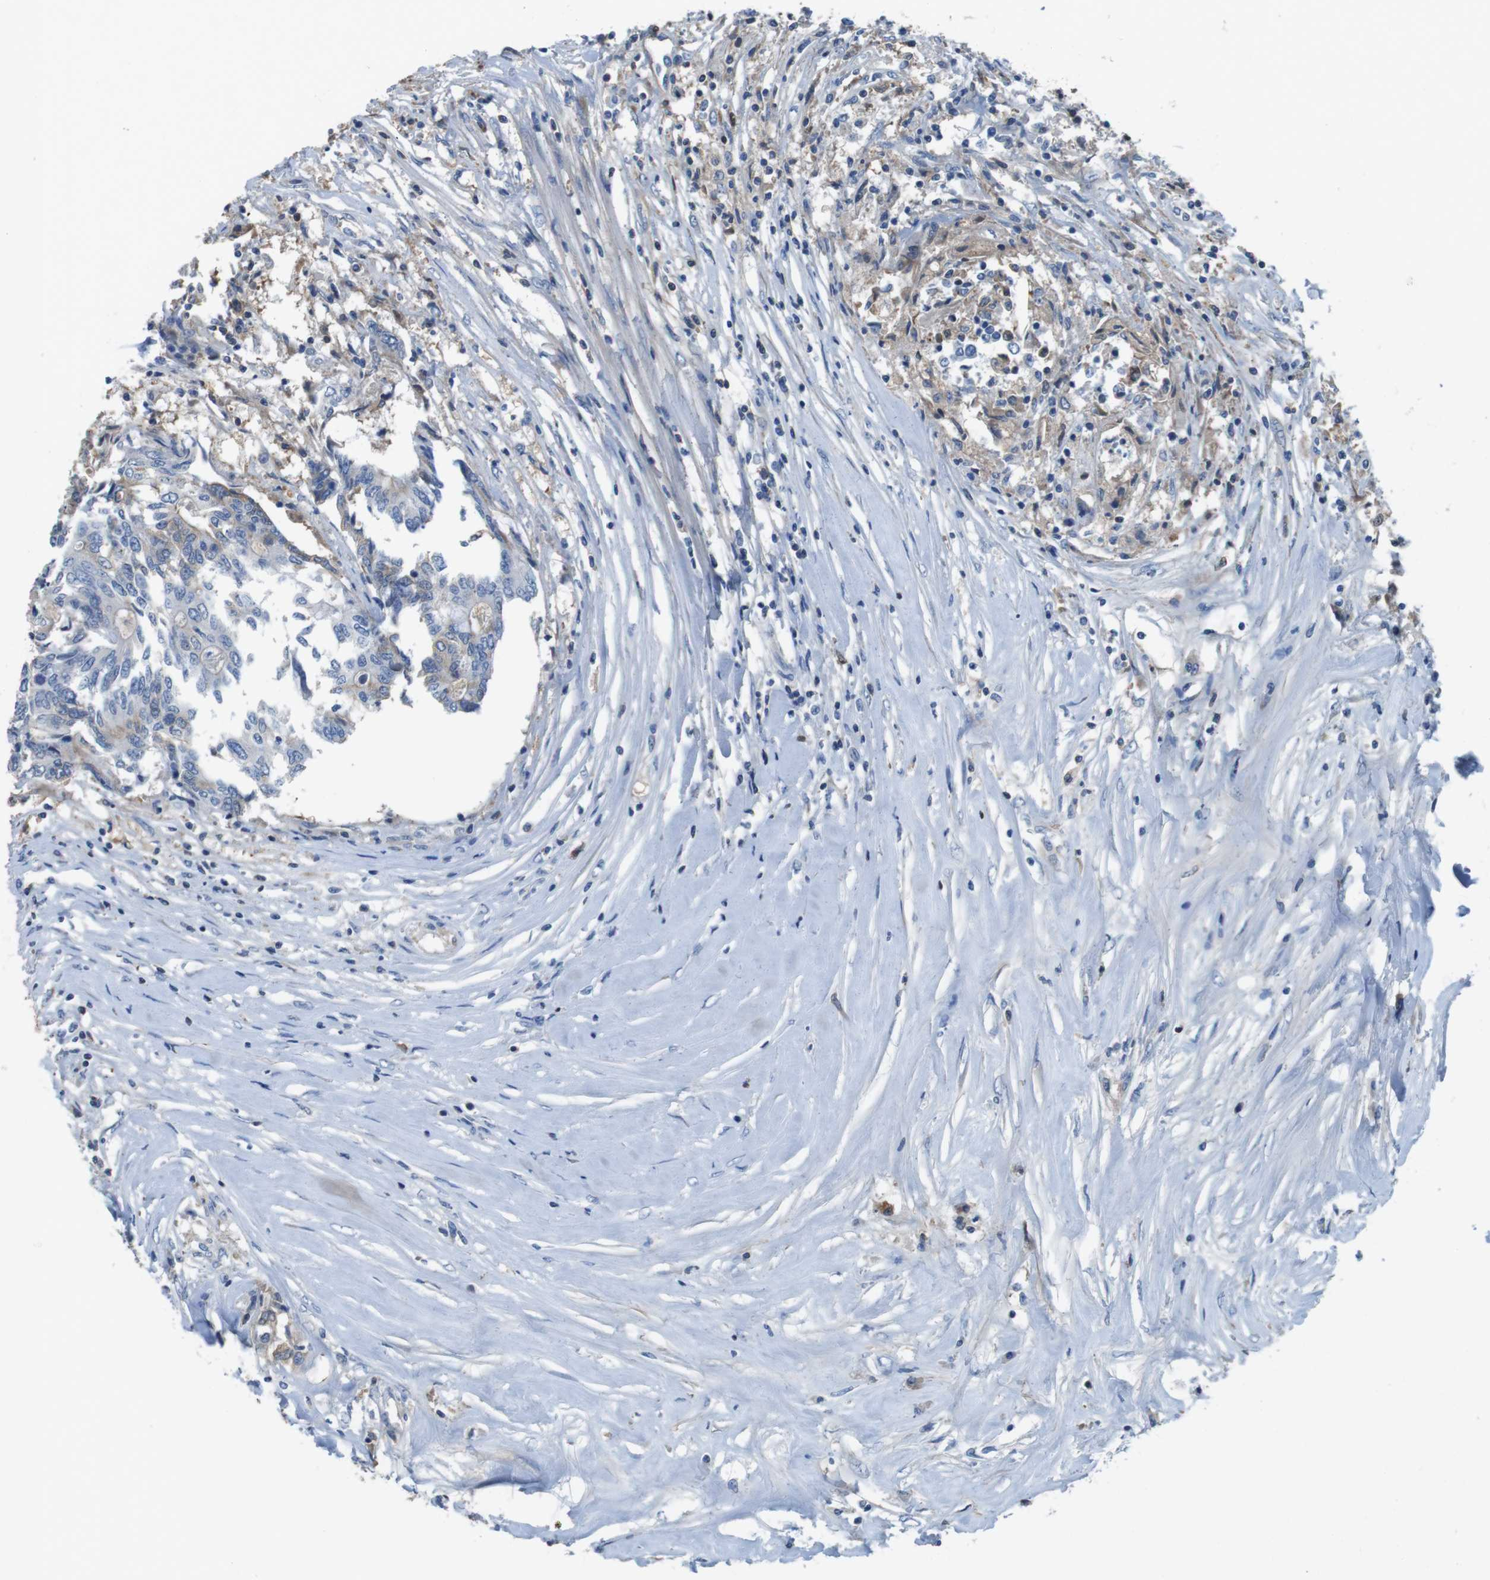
{"staining": {"intensity": "weak", "quantity": "25%-75%", "location": "cytoplasmic/membranous"}, "tissue": "colorectal cancer", "cell_type": "Tumor cells", "image_type": "cancer", "snomed": [{"axis": "morphology", "description": "Adenocarcinoma, NOS"}, {"axis": "topography", "description": "Rectum"}], "caption": "Immunohistochemical staining of human adenocarcinoma (colorectal) exhibits low levels of weak cytoplasmic/membranous protein positivity in approximately 25%-75% of tumor cells.", "gene": "TMPRSS15", "patient": {"sex": "male", "age": 63}}